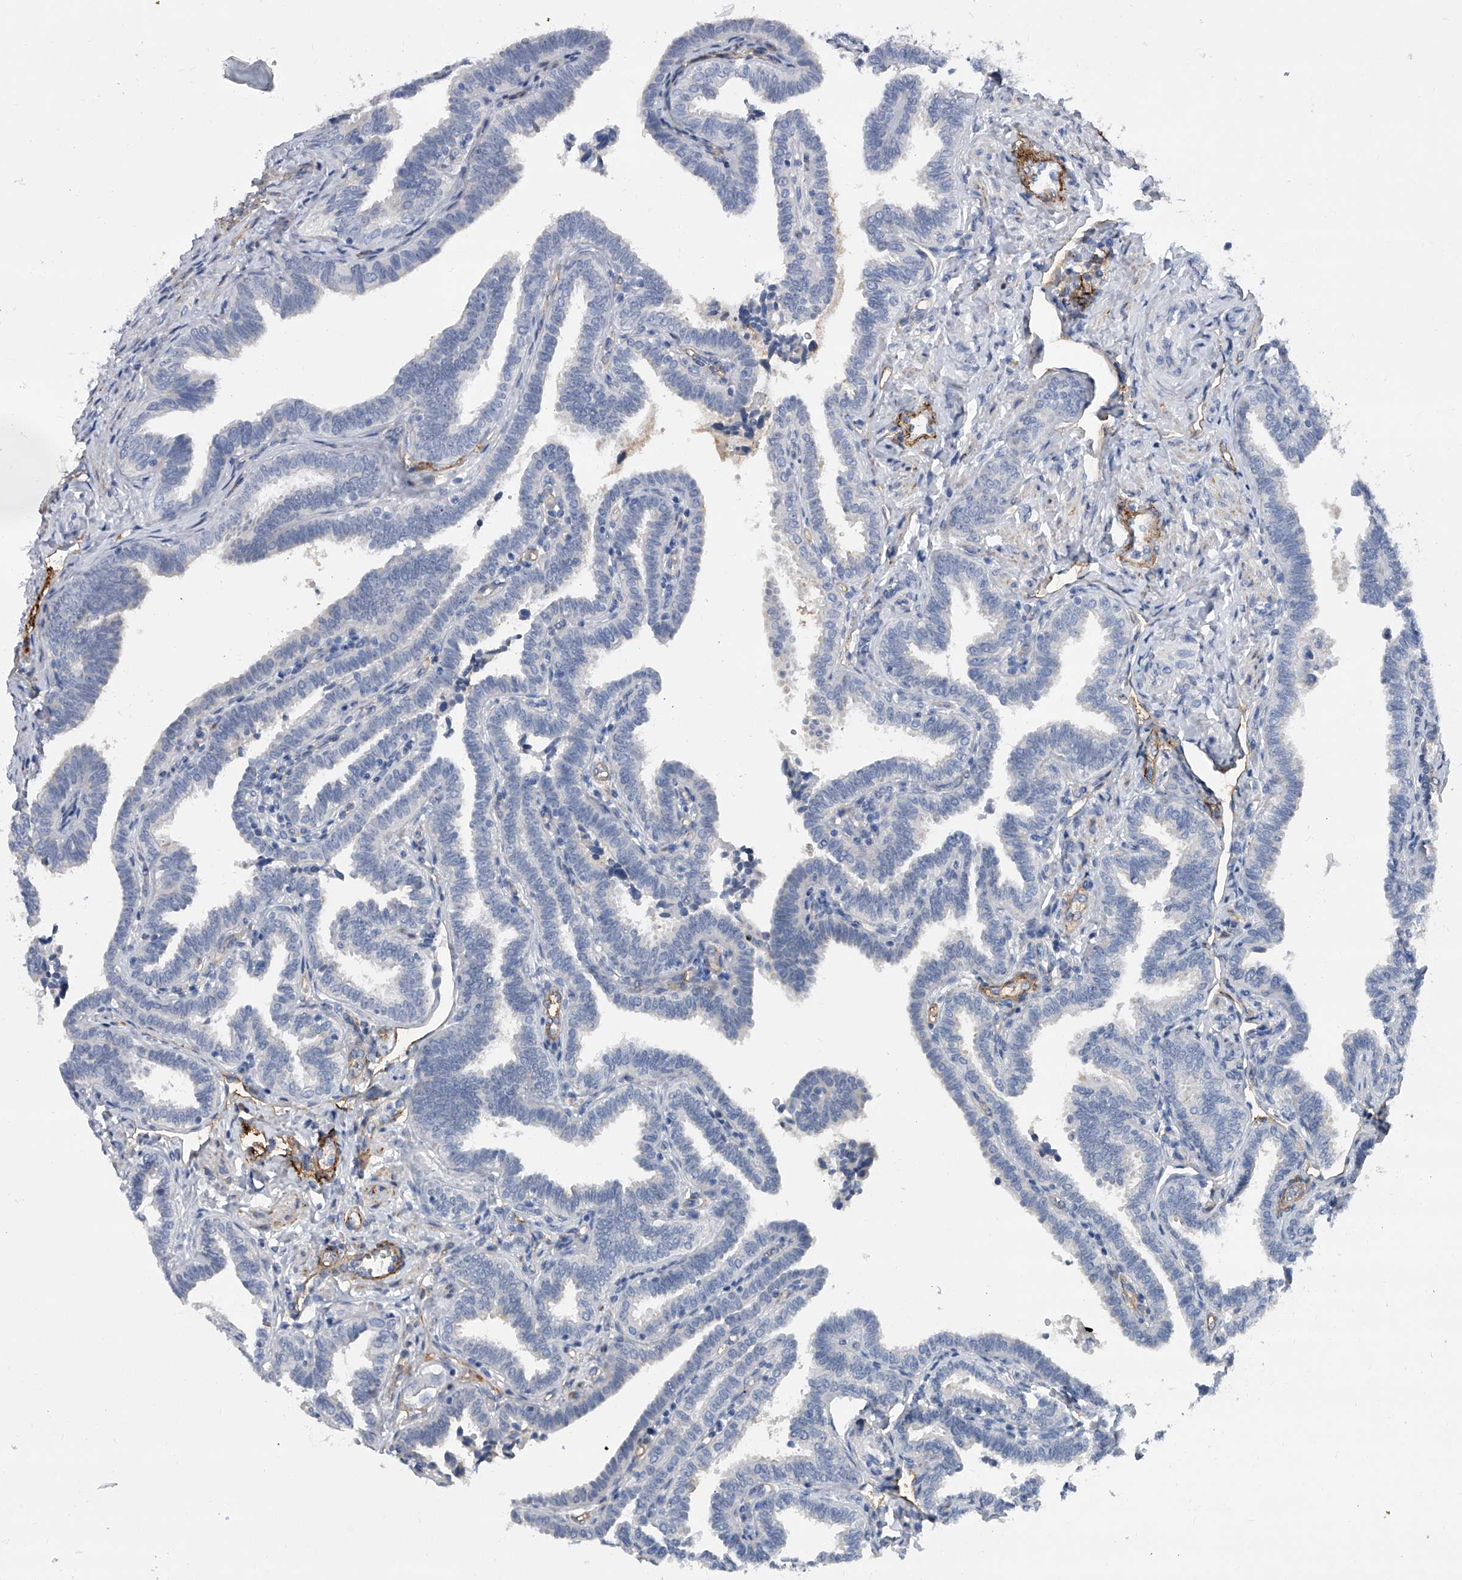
{"staining": {"intensity": "negative", "quantity": "none", "location": "none"}, "tissue": "fallopian tube", "cell_type": "Glandular cells", "image_type": "normal", "snomed": [{"axis": "morphology", "description": "Normal tissue, NOS"}, {"axis": "topography", "description": "Fallopian tube"}], "caption": "This is an immunohistochemistry (IHC) micrograph of normal human fallopian tube. There is no positivity in glandular cells.", "gene": "ALG14", "patient": {"sex": "female", "age": 39}}